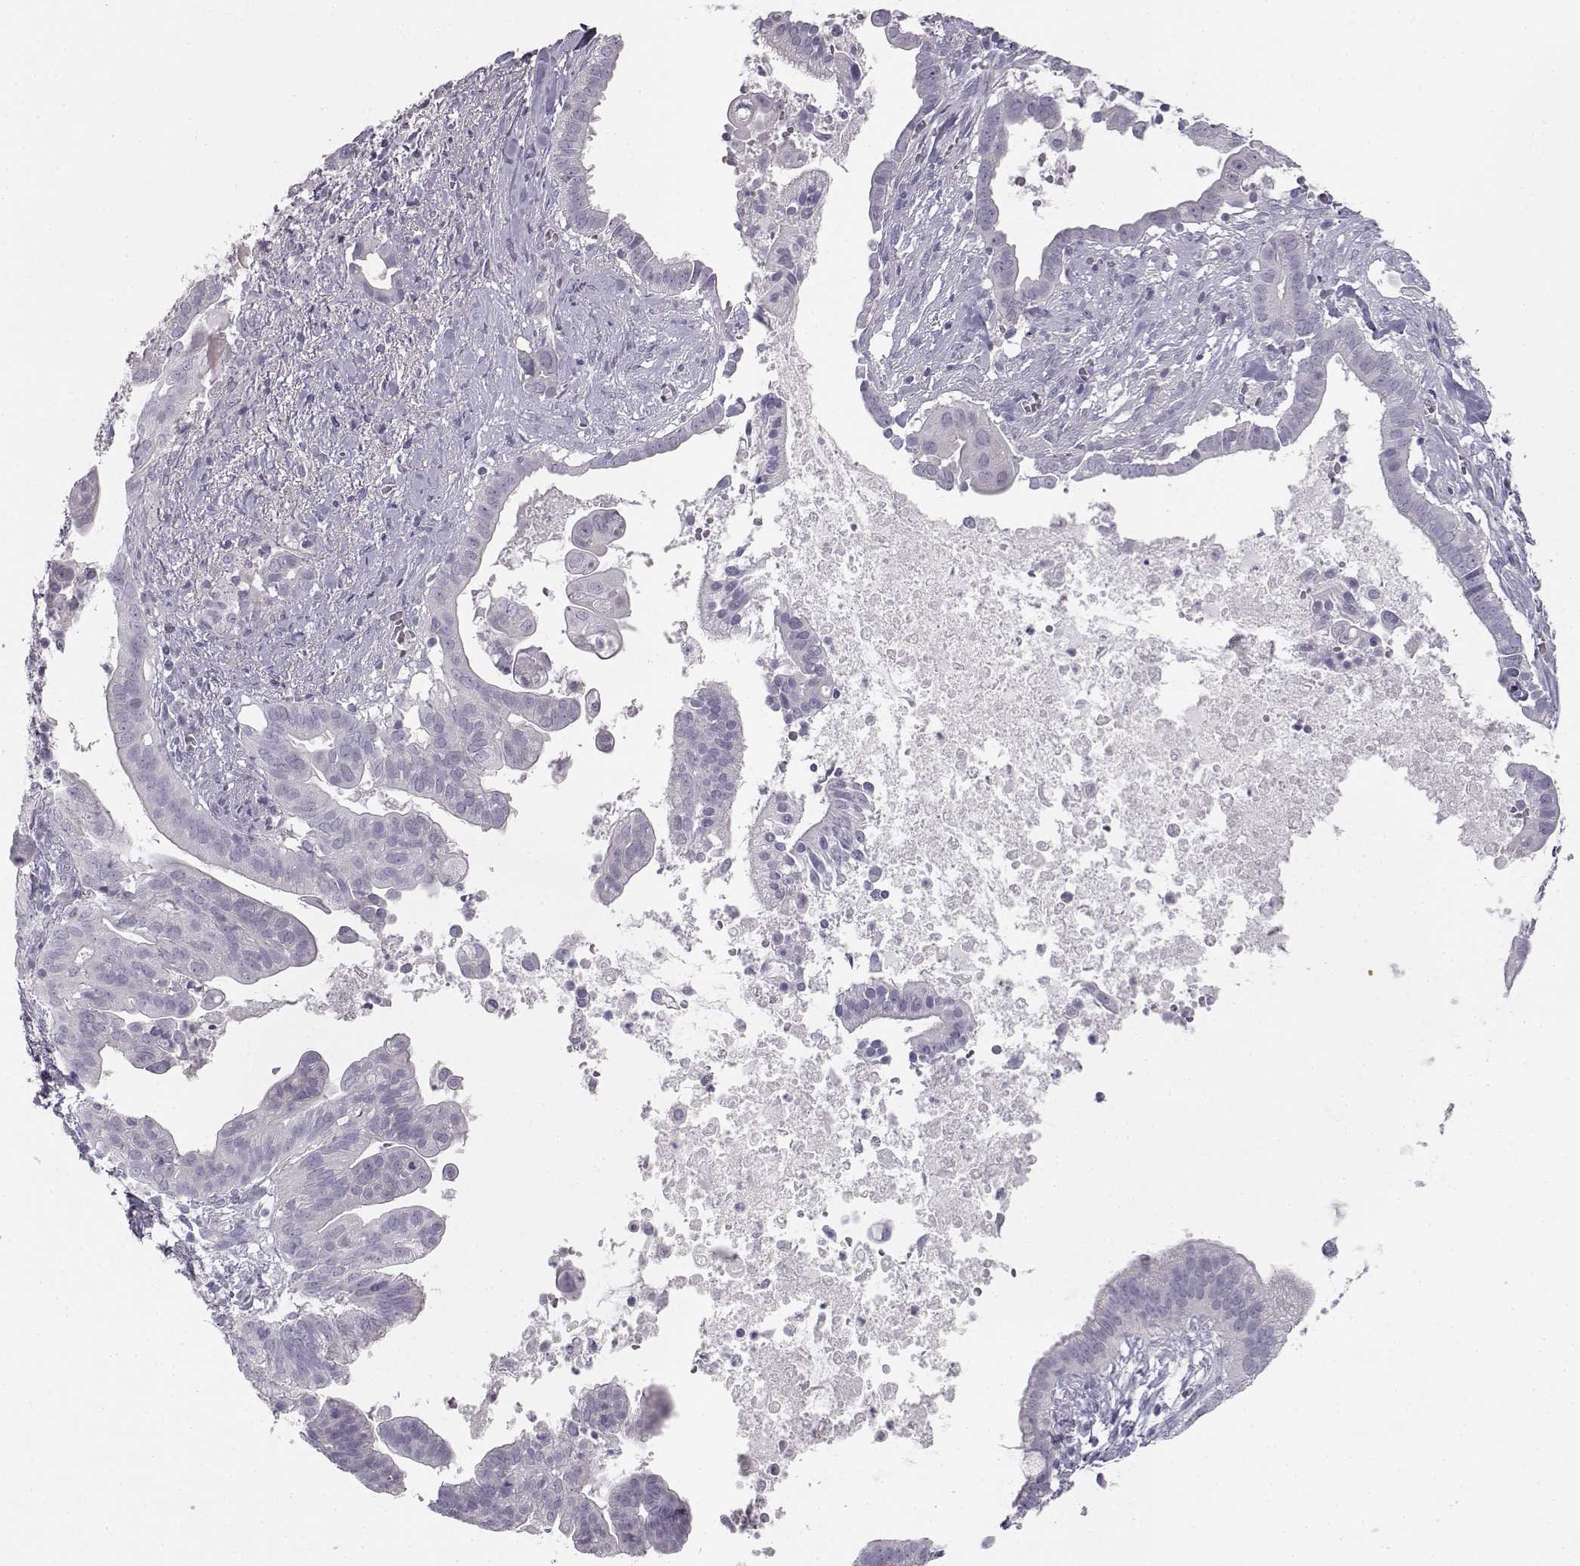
{"staining": {"intensity": "negative", "quantity": "none", "location": "none"}, "tissue": "pancreatic cancer", "cell_type": "Tumor cells", "image_type": "cancer", "snomed": [{"axis": "morphology", "description": "Adenocarcinoma, NOS"}, {"axis": "topography", "description": "Pancreas"}], "caption": "IHC histopathology image of human adenocarcinoma (pancreatic) stained for a protein (brown), which shows no positivity in tumor cells. The staining was performed using DAB to visualize the protein expression in brown, while the nuclei were stained in blue with hematoxylin (Magnification: 20x).", "gene": "MYCBPAP", "patient": {"sex": "male", "age": 61}}